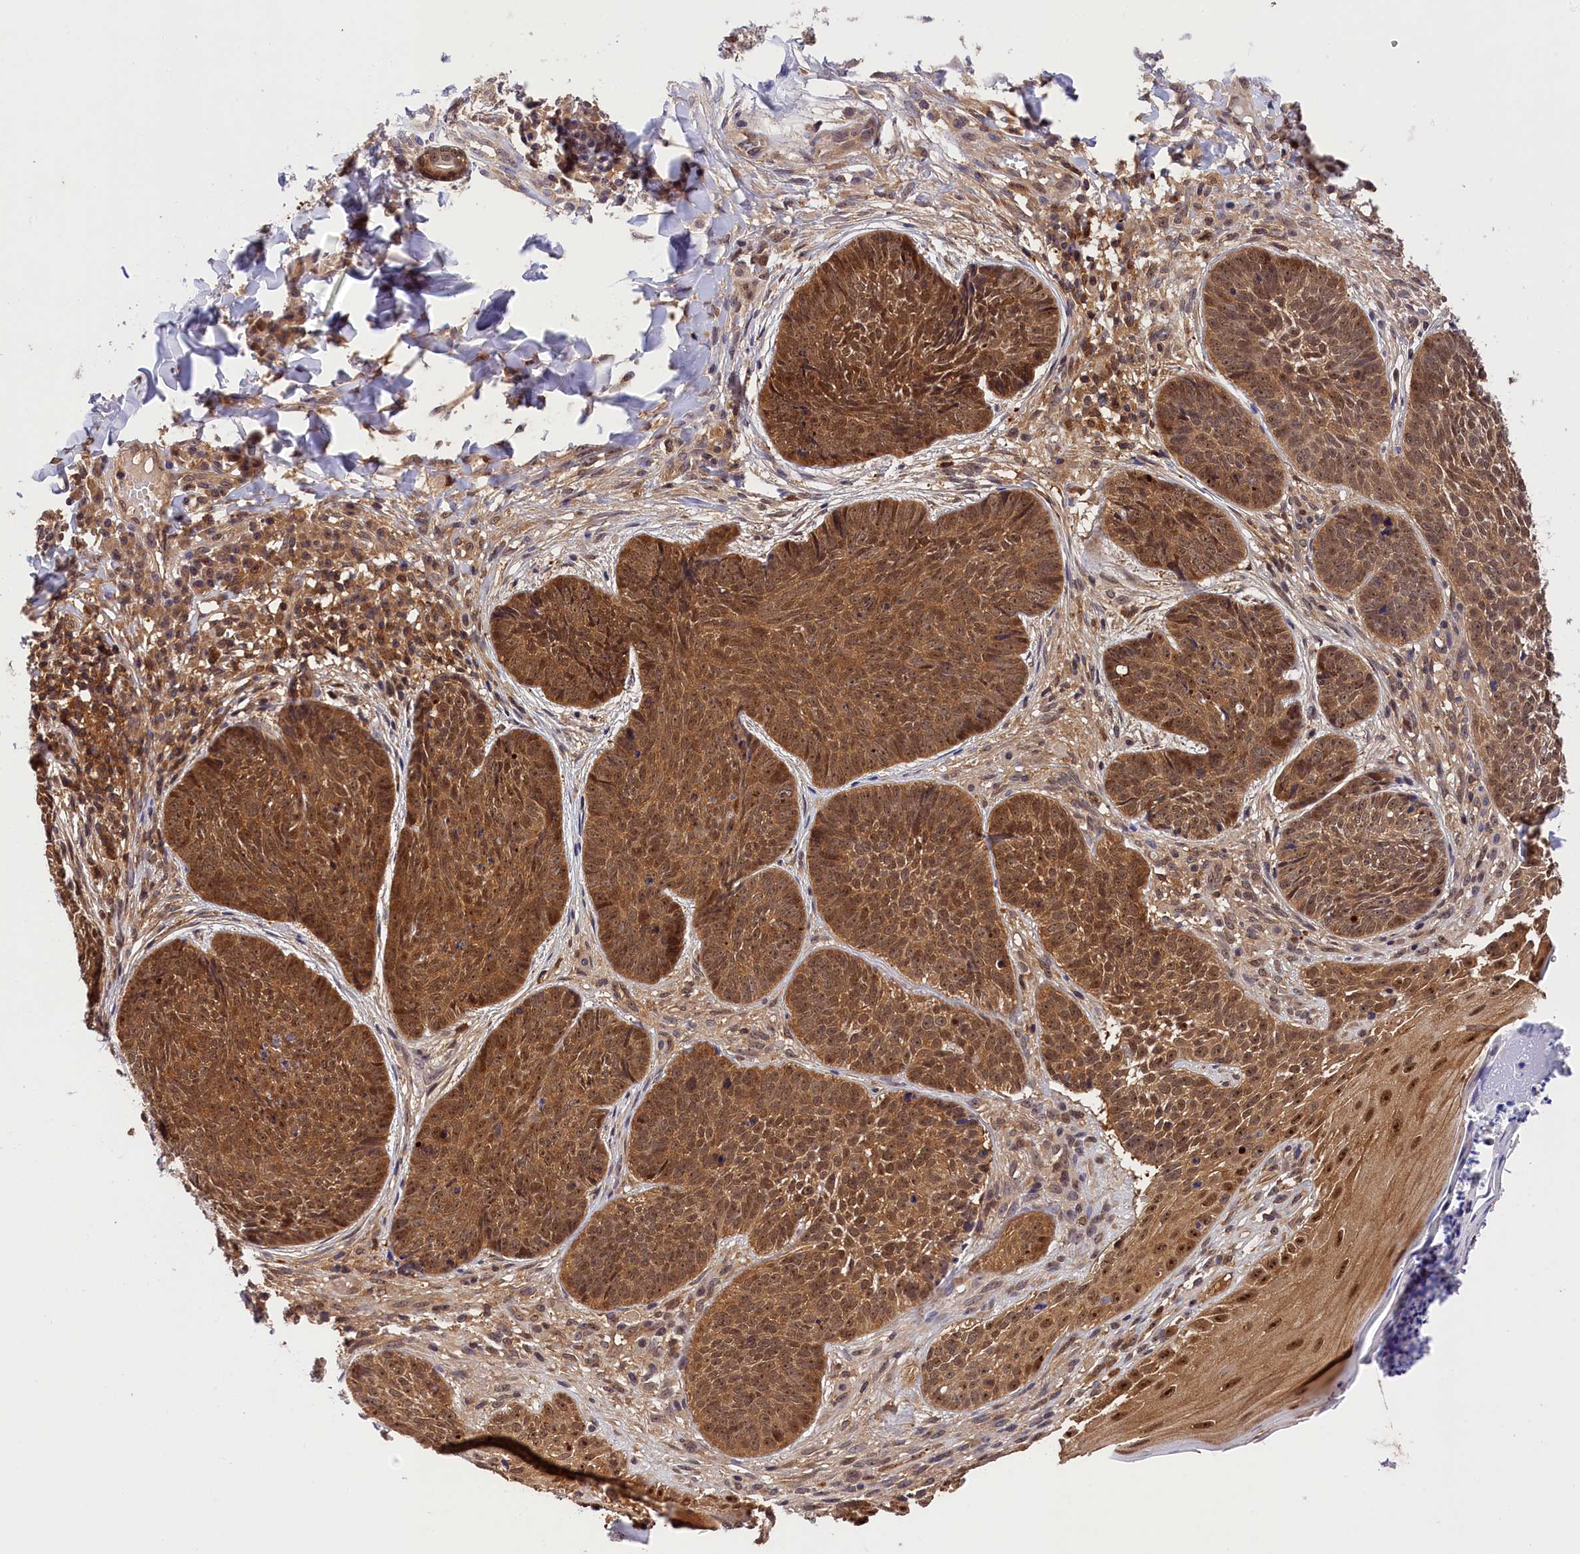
{"staining": {"intensity": "moderate", "quantity": ">75%", "location": "cytoplasmic/membranous,nuclear"}, "tissue": "skin cancer", "cell_type": "Tumor cells", "image_type": "cancer", "snomed": [{"axis": "morphology", "description": "Basal cell carcinoma"}, {"axis": "topography", "description": "Skin"}], "caption": "Basal cell carcinoma (skin) stained with a protein marker displays moderate staining in tumor cells.", "gene": "EIF6", "patient": {"sex": "female", "age": 61}}